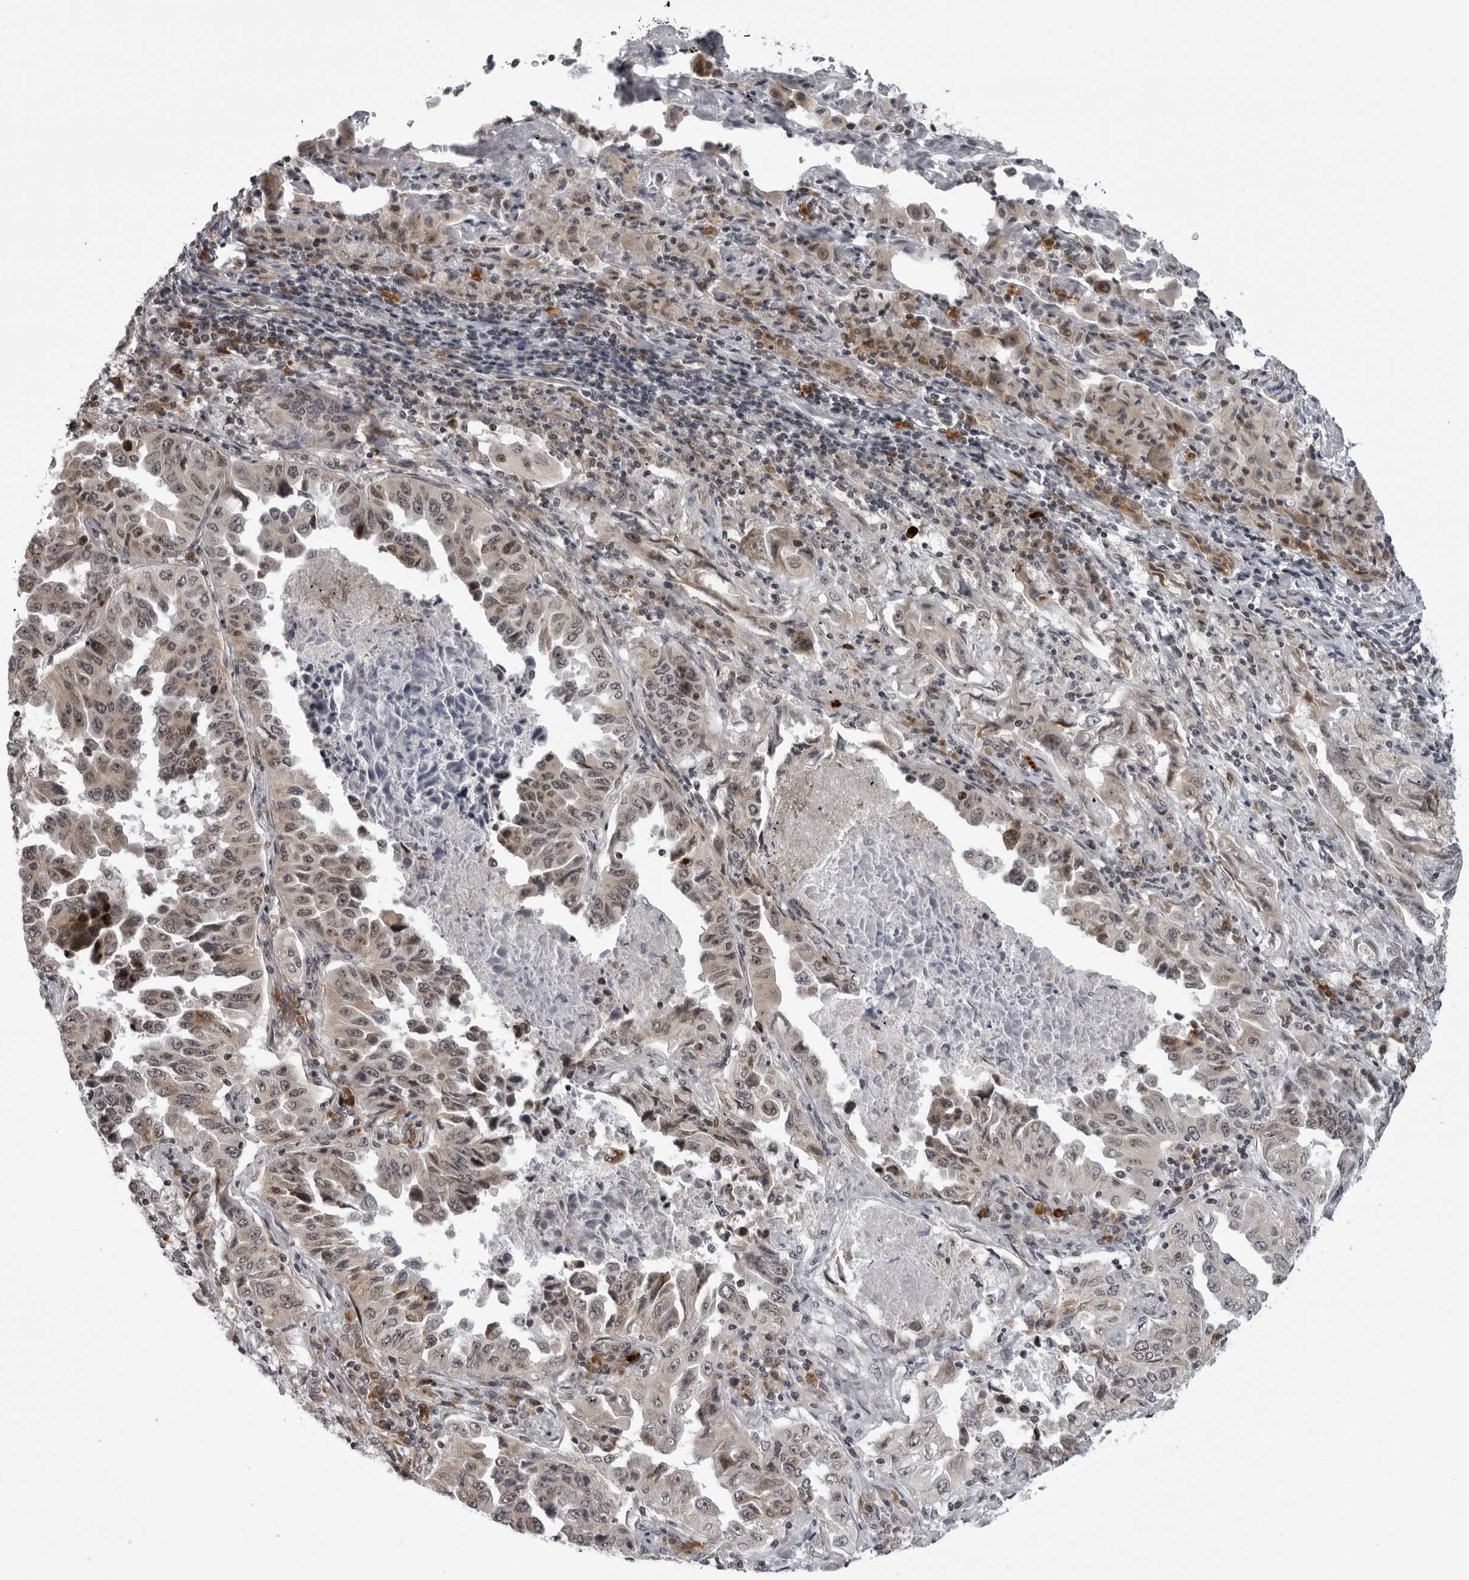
{"staining": {"intensity": "weak", "quantity": "25%-75%", "location": "cytoplasmic/membranous,nuclear"}, "tissue": "lung cancer", "cell_type": "Tumor cells", "image_type": "cancer", "snomed": [{"axis": "morphology", "description": "Adenocarcinoma, NOS"}, {"axis": "topography", "description": "Lung"}], "caption": "This histopathology image displays immunohistochemistry staining of adenocarcinoma (lung), with low weak cytoplasmic/membranous and nuclear staining in about 25%-75% of tumor cells.", "gene": "GCSAML", "patient": {"sex": "female", "age": 51}}